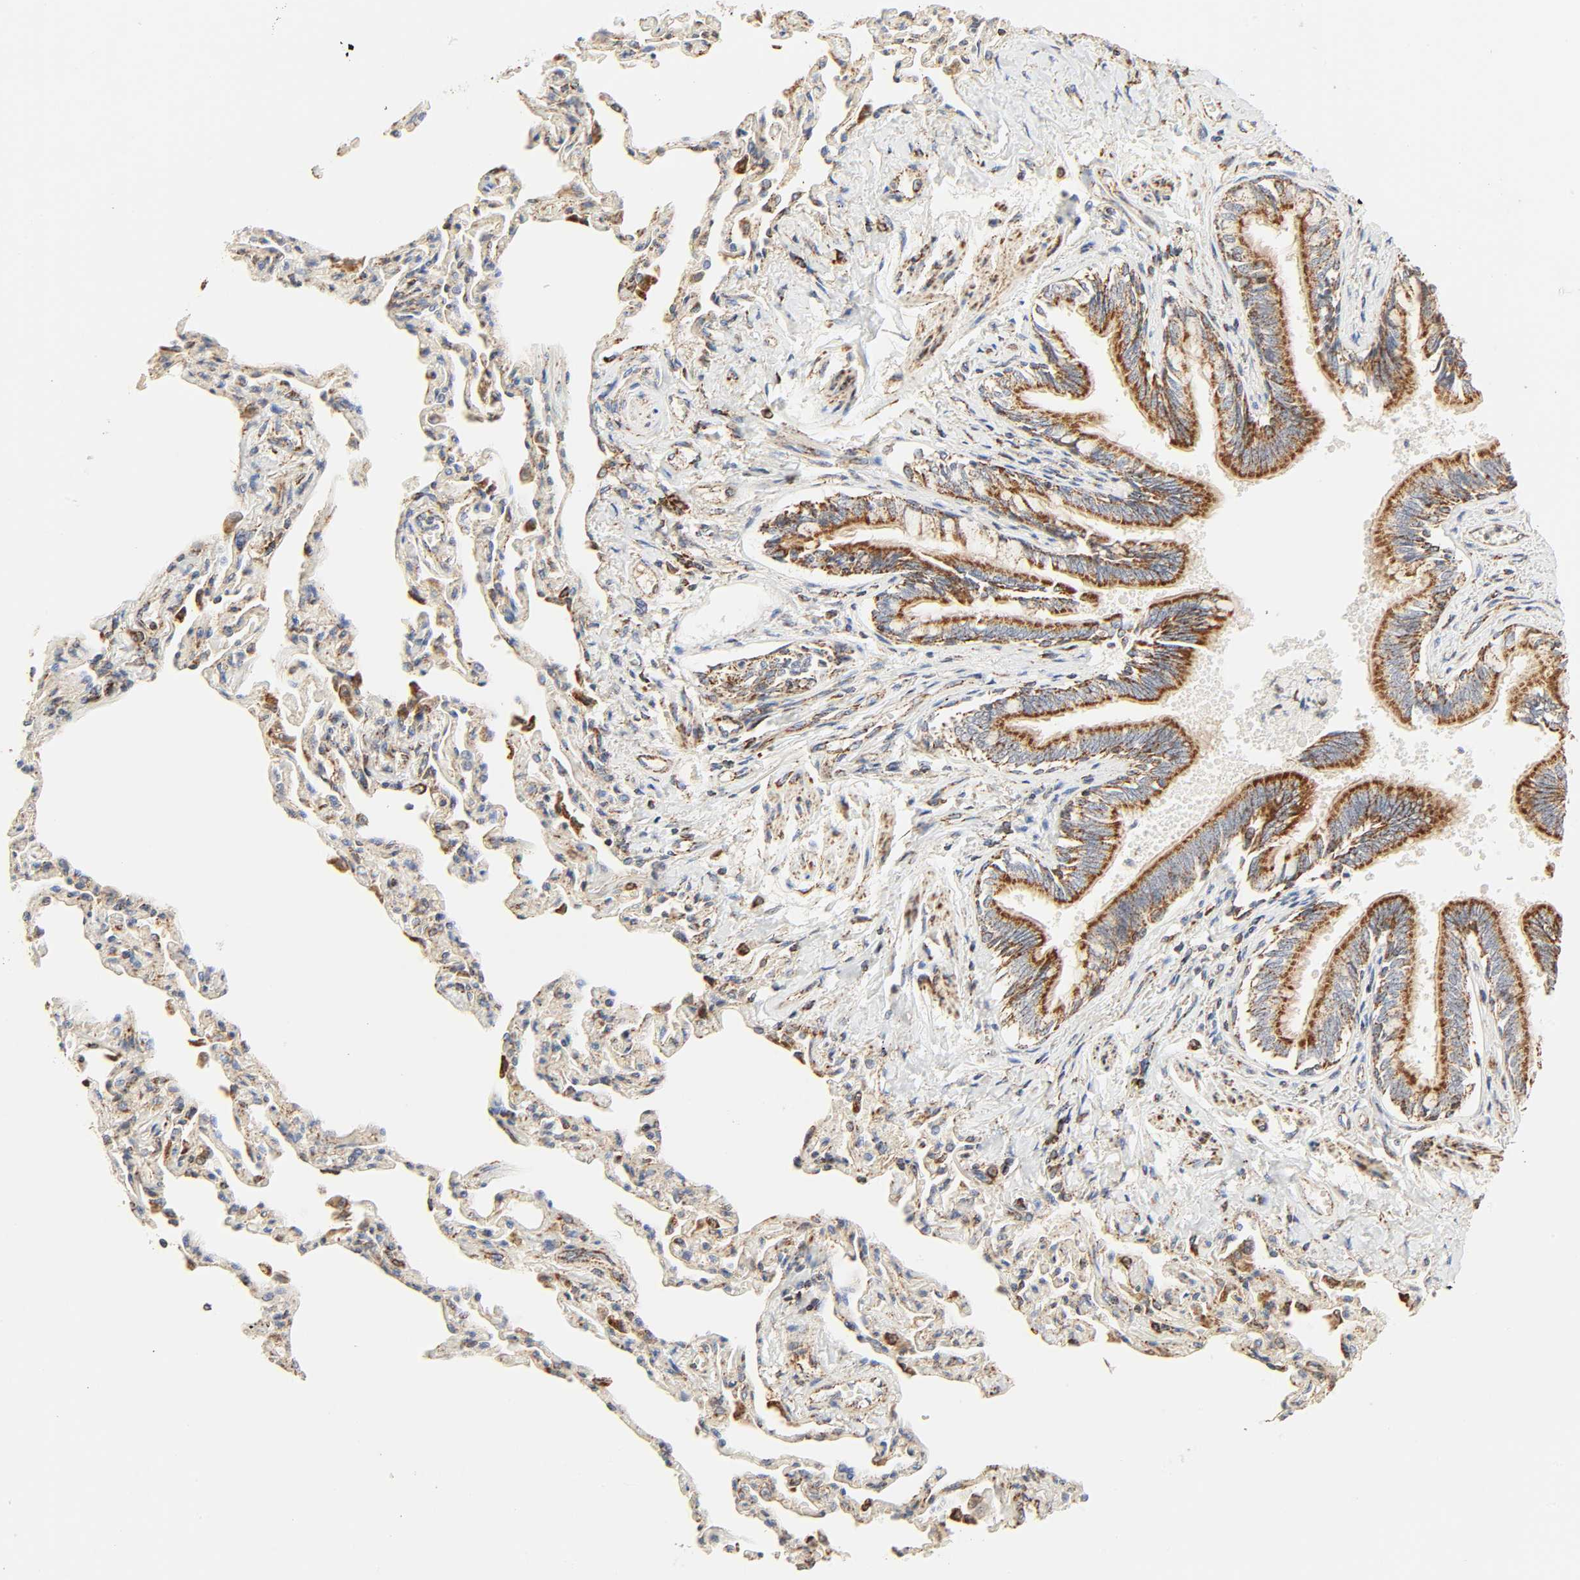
{"staining": {"intensity": "strong", "quantity": ">75%", "location": "cytoplasmic/membranous"}, "tissue": "bronchus", "cell_type": "Respiratory epithelial cells", "image_type": "normal", "snomed": [{"axis": "morphology", "description": "Normal tissue, NOS"}, {"axis": "topography", "description": "Lung"}], "caption": "About >75% of respiratory epithelial cells in unremarkable bronchus show strong cytoplasmic/membranous protein expression as visualized by brown immunohistochemical staining.", "gene": "ZMAT5", "patient": {"sex": "male", "age": 64}}